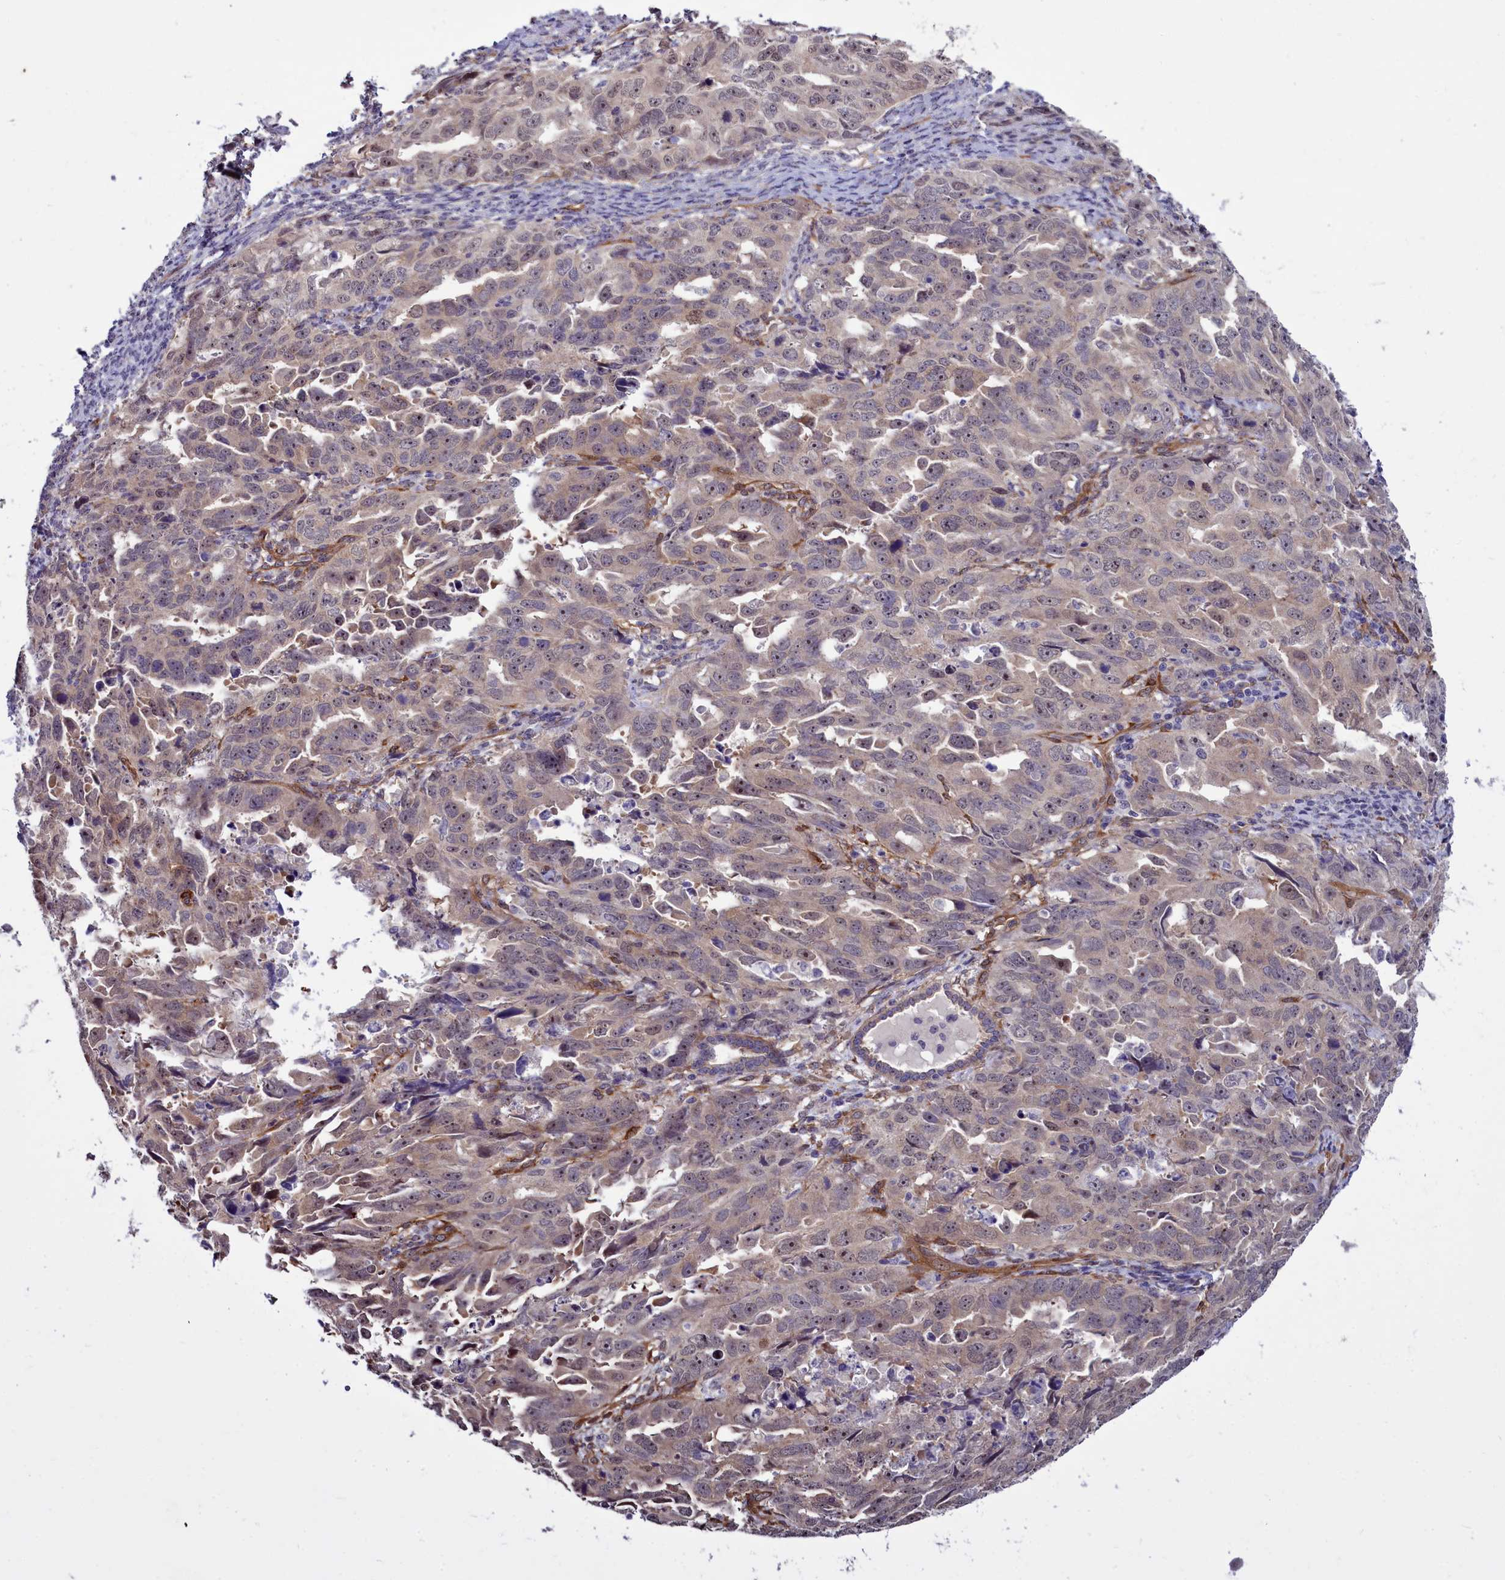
{"staining": {"intensity": "weak", "quantity": "<25%", "location": "cytoplasmic/membranous"}, "tissue": "endometrial cancer", "cell_type": "Tumor cells", "image_type": "cancer", "snomed": [{"axis": "morphology", "description": "Adenocarcinoma, NOS"}, {"axis": "topography", "description": "Endometrium"}], "caption": "A micrograph of endometrial cancer (adenocarcinoma) stained for a protein shows no brown staining in tumor cells.", "gene": "BCAR1", "patient": {"sex": "female", "age": 65}}